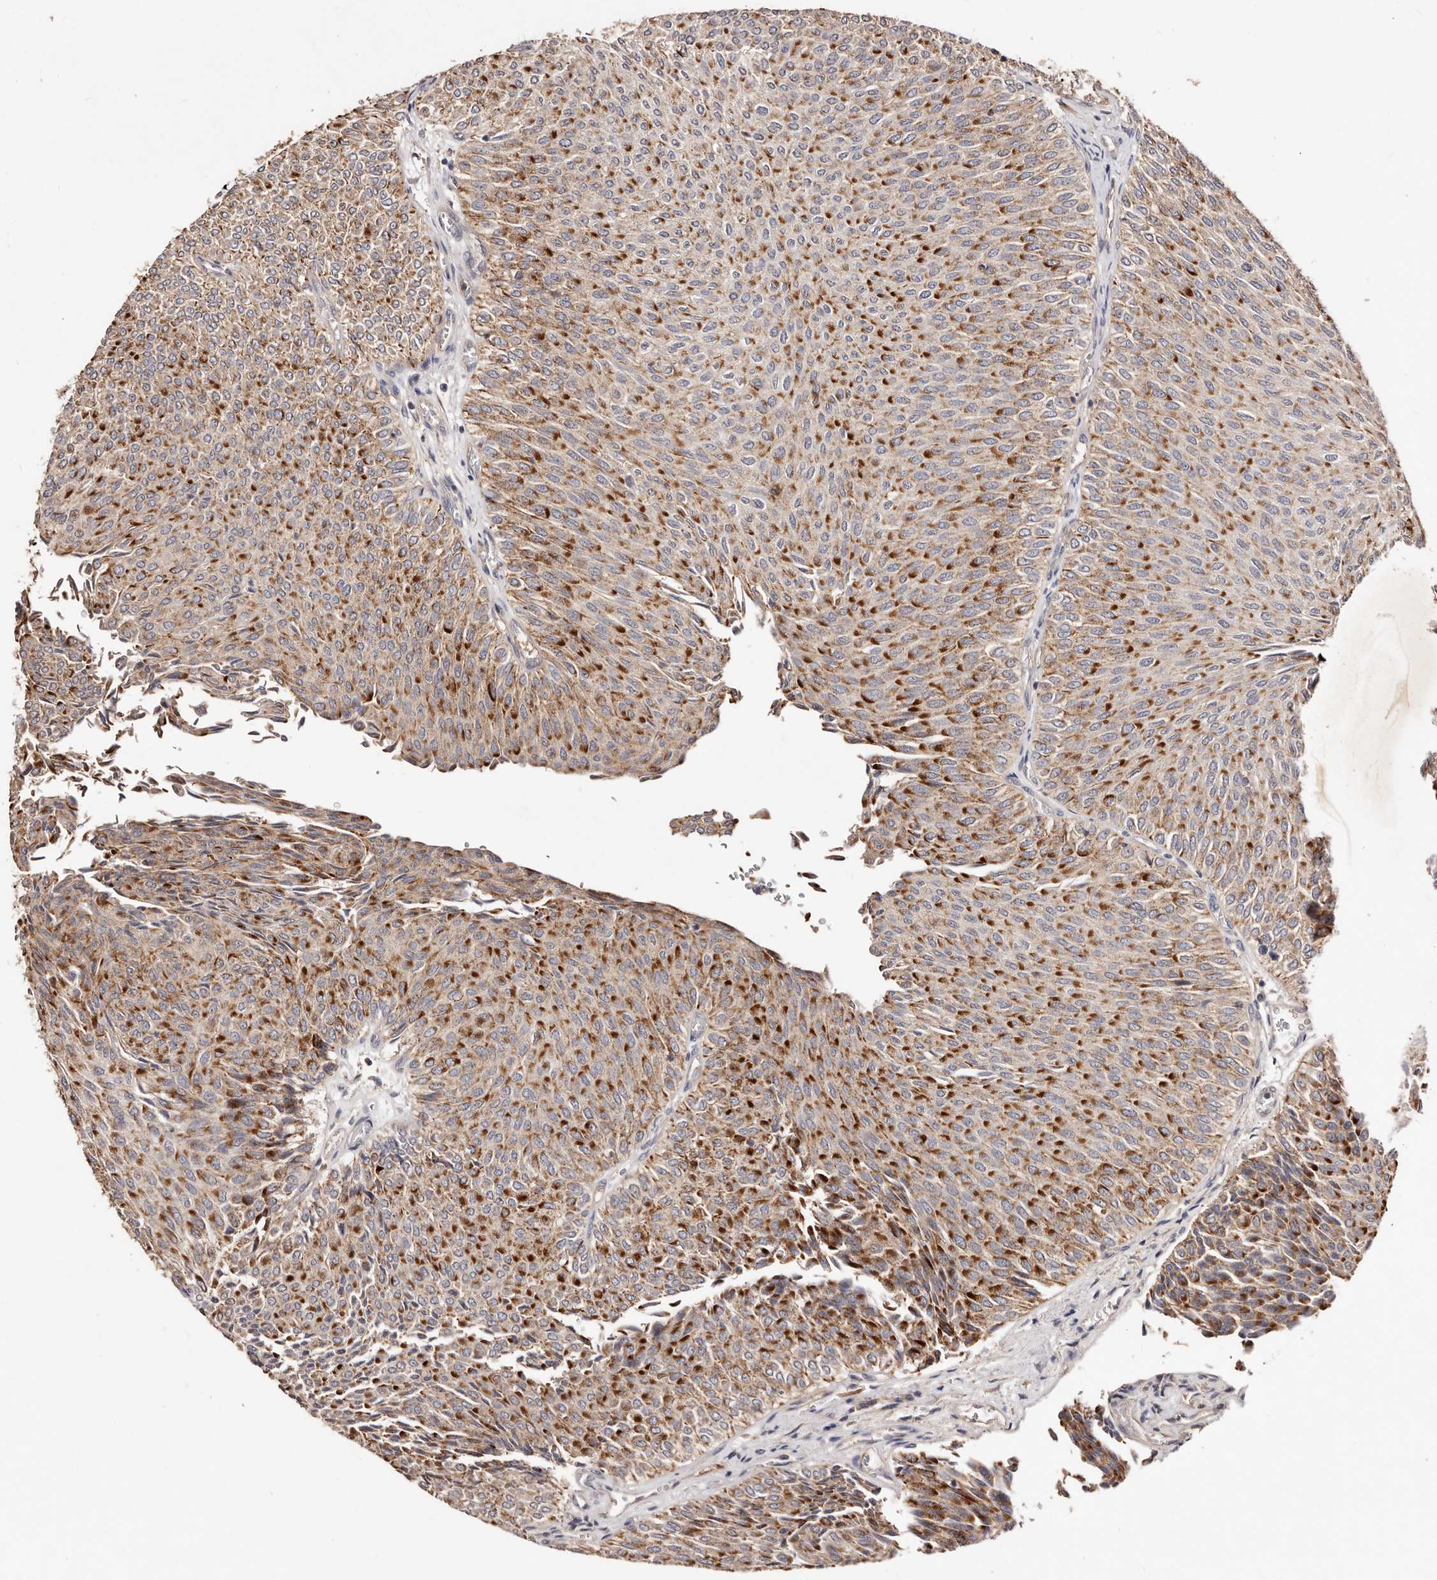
{"staining": {"intensity": "strong", "quantity": ">75%", "location": "cytoplasmic/membranous"}, "tissue": "urothelial cancer", "cell_type": "Tumor cells", "image_type": "cancer", "snomed": [{"axis": "morphology", "description": "Urothelial carcinoma, Low grade"}, {"axis": "topography", "description": "Urinary bladder"}], "caption": "Immunohistochemistry of urothelial cancer shows high levels of strong cytoplasmic/membranous positivity in approximately >75% of tumor cells.", "gene": "CCL14", "patient": {"sex": "male", "age": 78}}